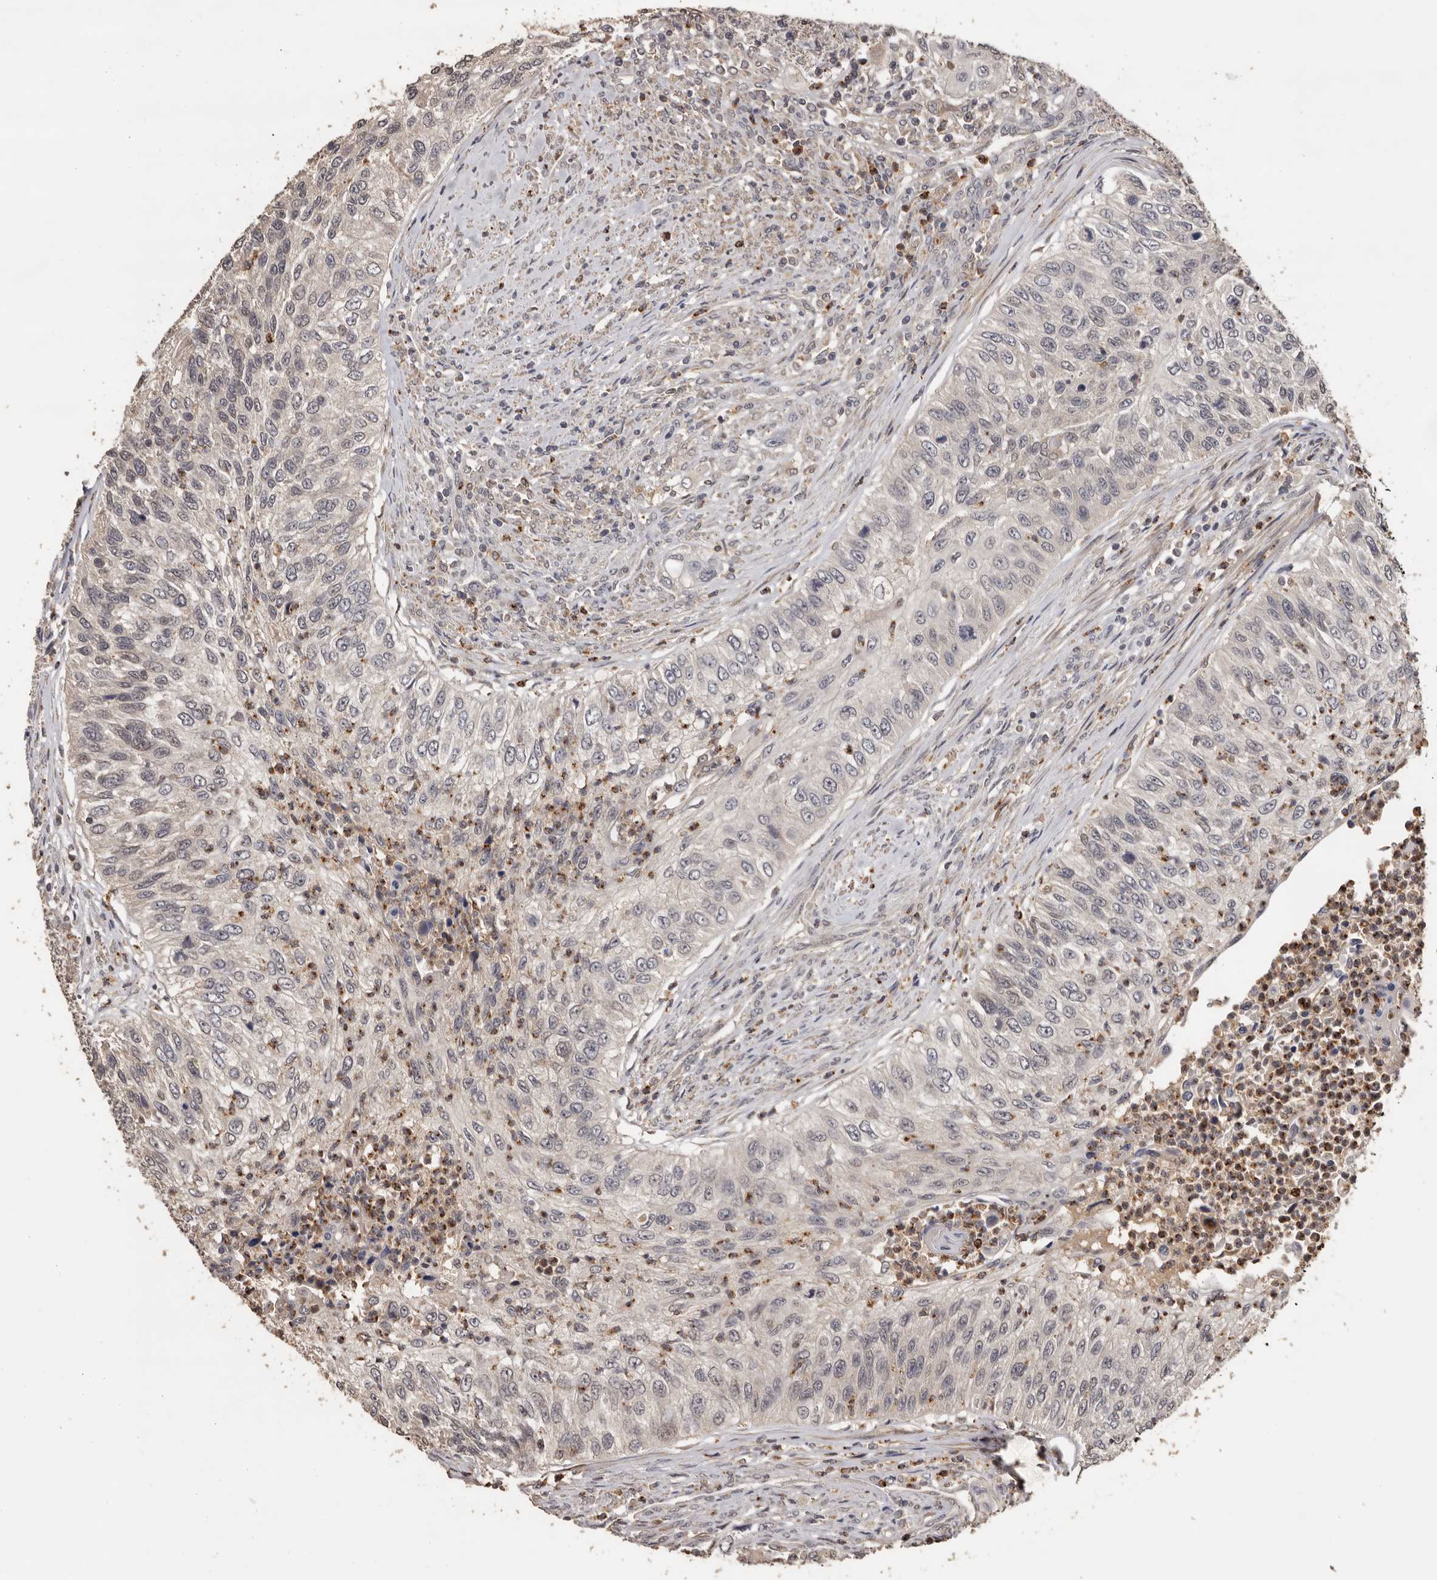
{"staining": {"intensity": "negative", "quantity": "none", "location": "none"}, "tissue": "urothelial cancer", "cell_type": "Tumor cells", "image_type": "cancer", "snomed": [{"axis": "morphology", "description": "Urothelial carcinoma, High grade"}, {"axis": "topography", "description": "Urinary bladder"}], "caption": "Immunohistochemical staining of human urothelial cancer exhibits no significant positivity in tumor cells.", "gene": "KIF2B", "patient": {"sex": "female", "age": 60}}